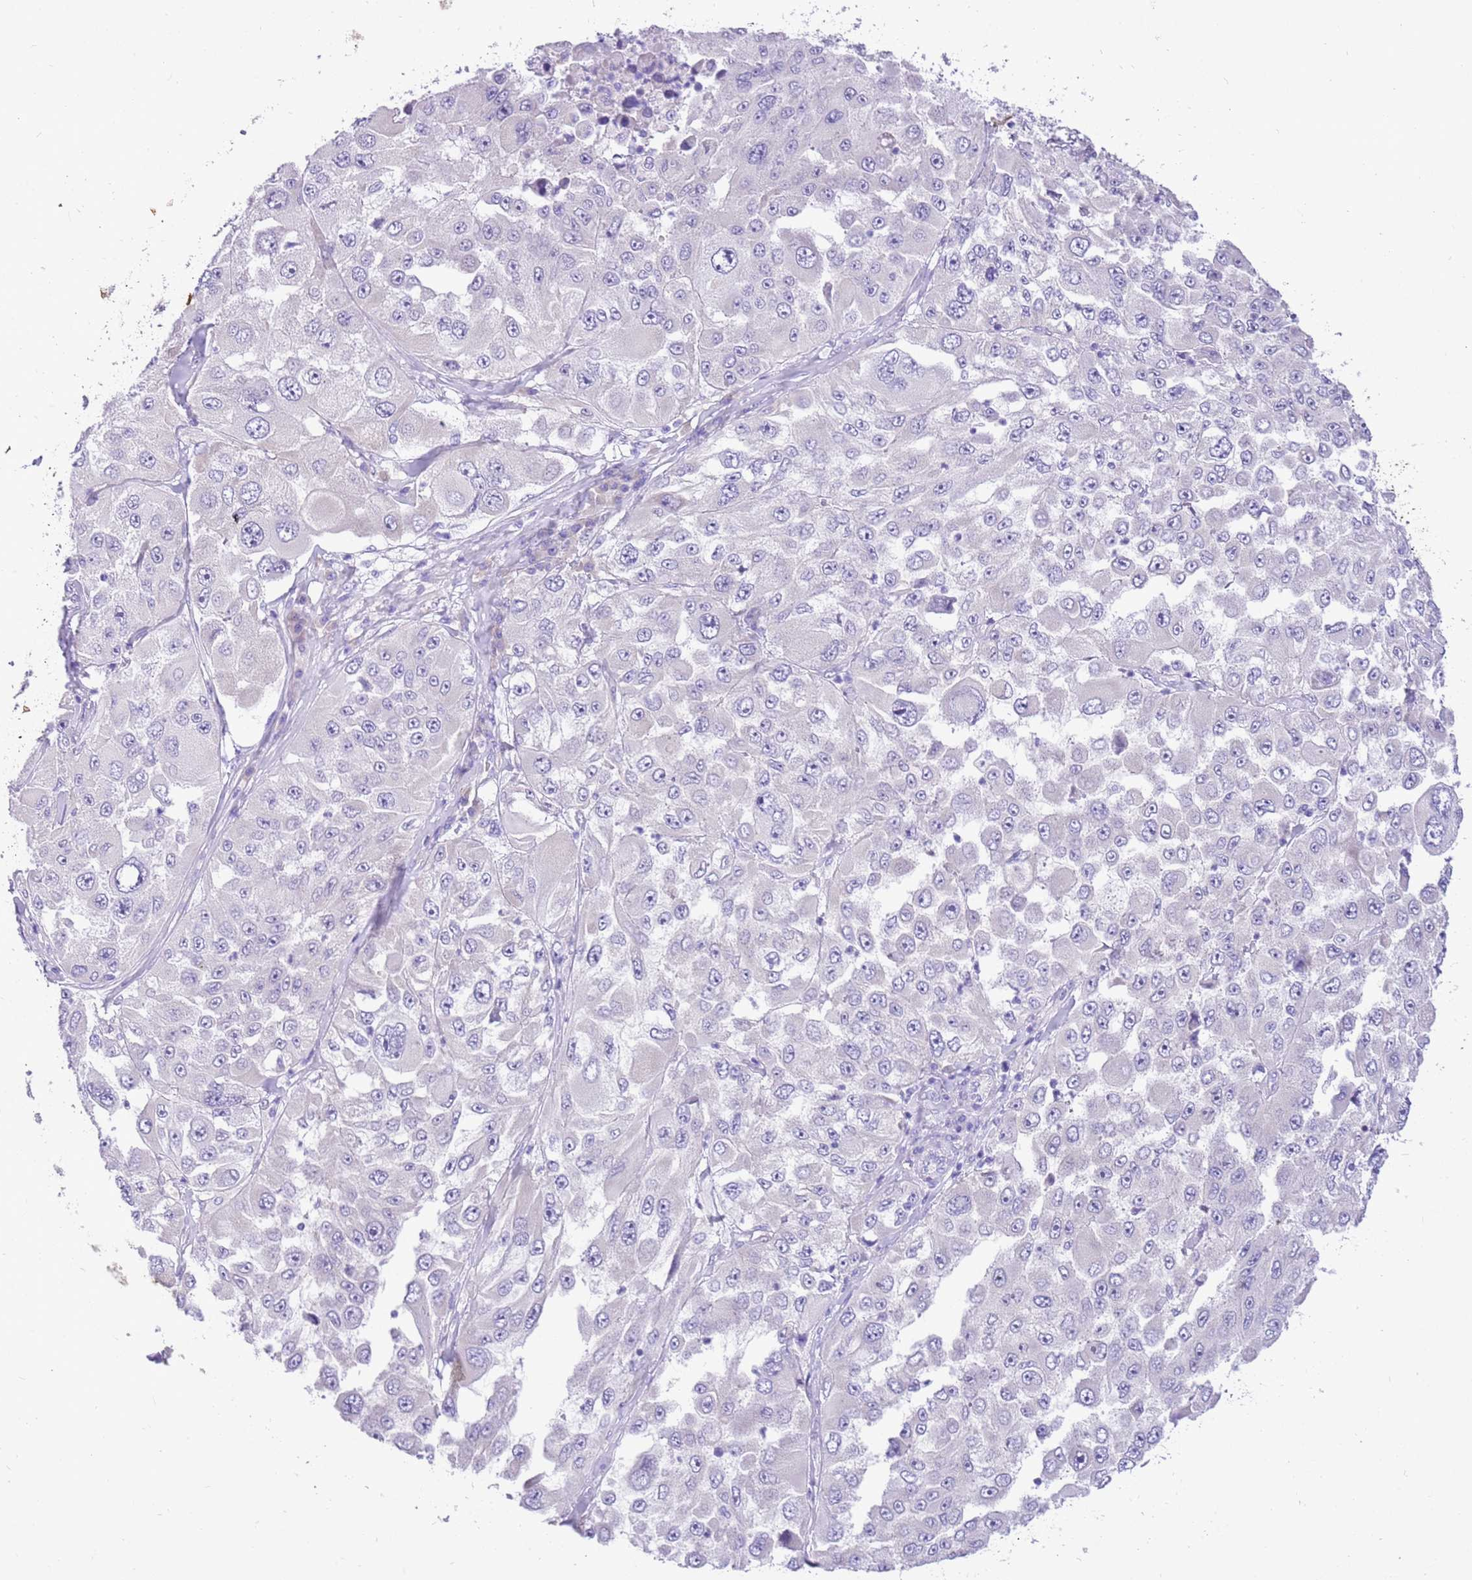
{"staining": {"intensity": "negative", "quantity": "none", "location": "none"}, "tissue": "melanoma", "cell_type": "Tumor cells", "image_type": "cancer", "snomed": [{"axis": "morphology", "description": "Malignant melanoma, Metastatic site"}, {"axis": "topography", "description": "Lymph node"}], "caption": "Immunohistochemistry (IHC) micrograph of human melanoma stained for a protein (brown), which shows no positivity in tumor cells. (Immunohistochemistry, brightfield microscopy, high magnification).", "gene": "R3HDM4", "patient": {"sex": "male", "age": 62}}